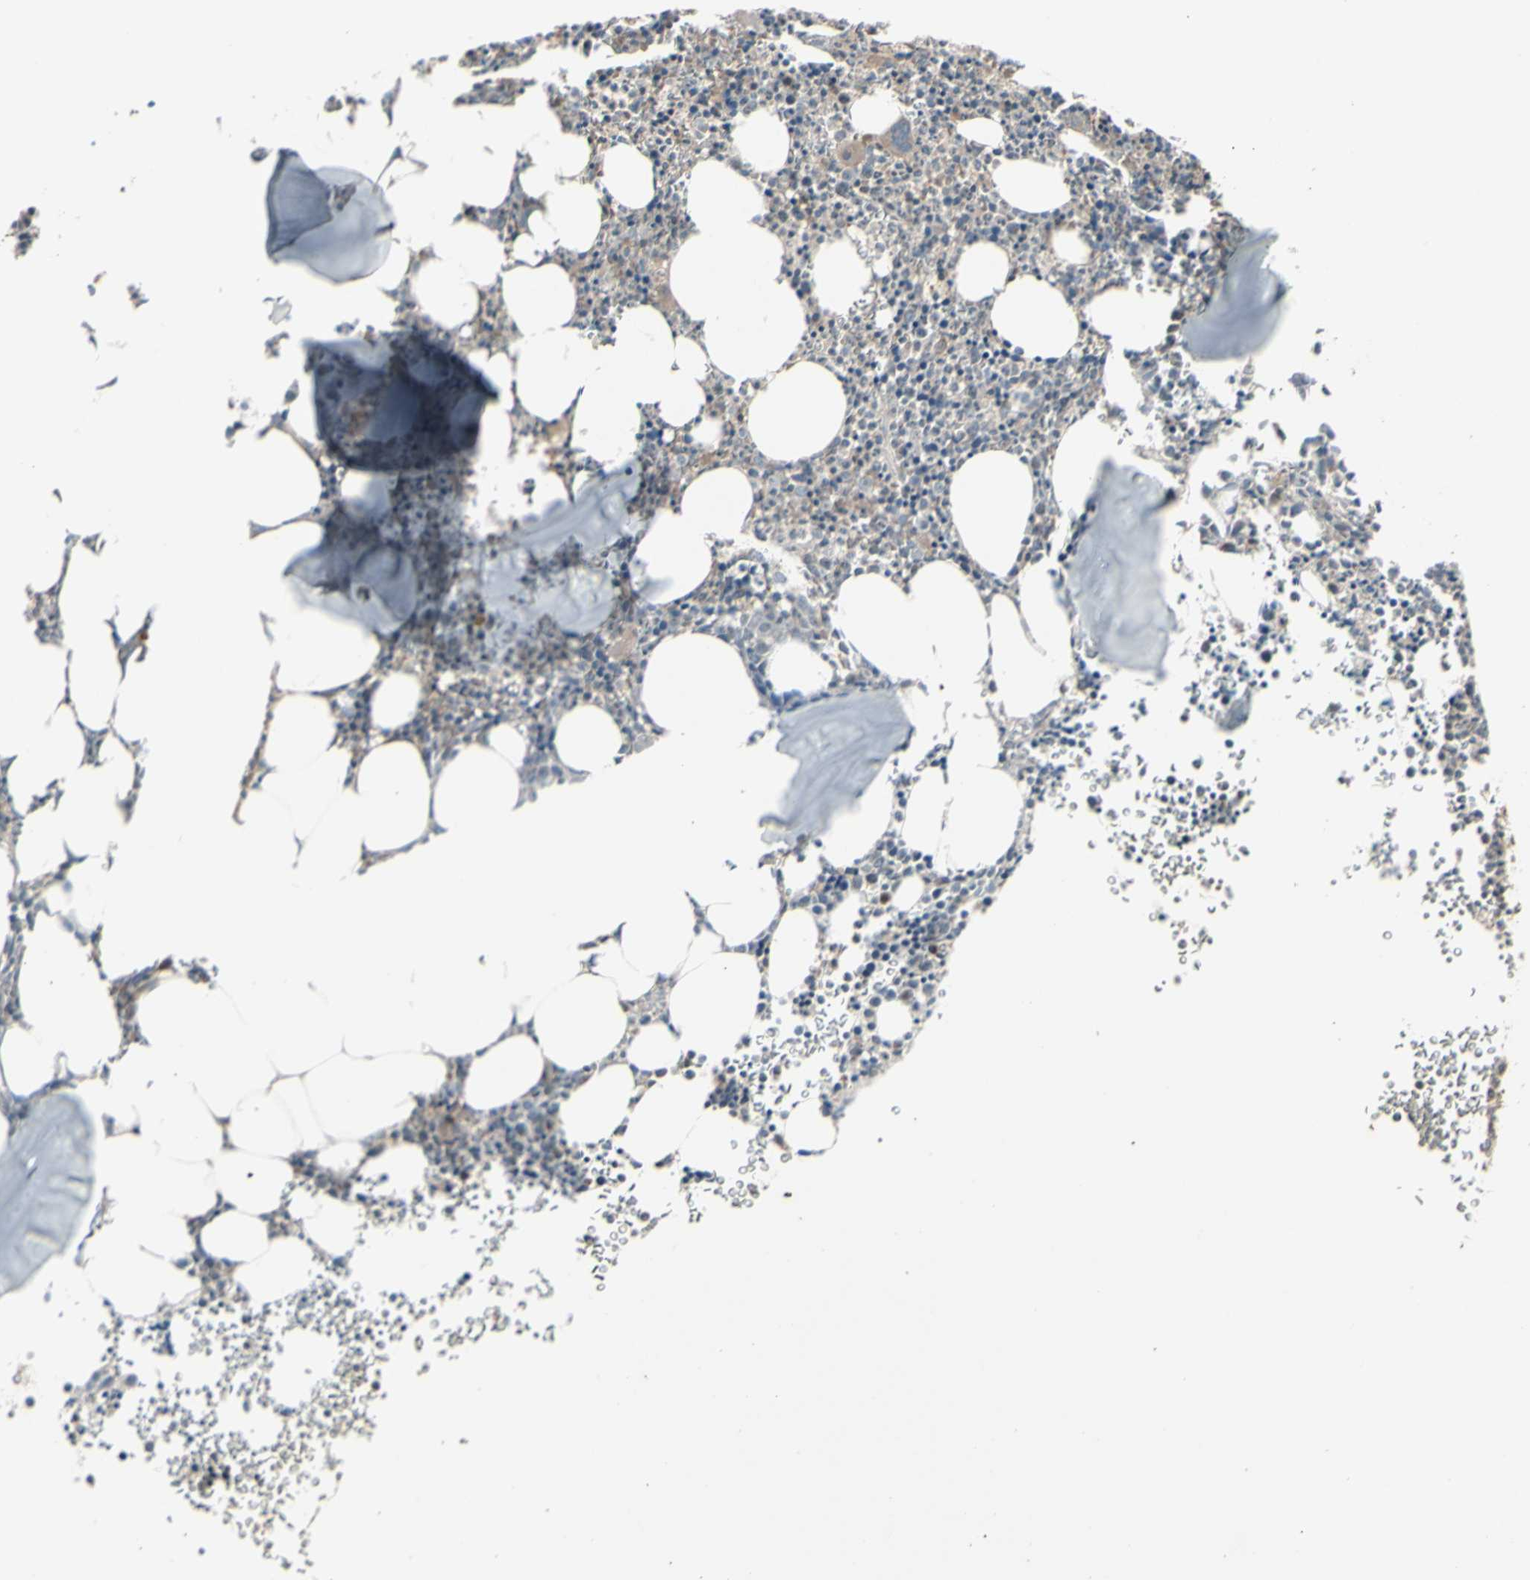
{"staining": {"intensity": "moderate", "quantity": "<25%", "location": "cytoplasmic/membranous"}, "tissue": "bone marrow", "cell_type": "Hematopoietic cells", "image_type": "normal", "snomed": [{"axis": "morphology", "description": "Normal tissue, NOS"}, {"axis": "morphology", "description": "Inflammation, NOS"}, {"axis": "topography", "description": "Bone marrow"}], "caption": "Hematopoietic cells reveal low levels of moderate cytoplasmic/membranous expression in about <25% of cells in unremarkable human bone marrow. Ihc stains the protein of interest in brown and the nuclei are stained blue.", "gene": "CSK", "patient": {"sex": "female", "age": 61}}